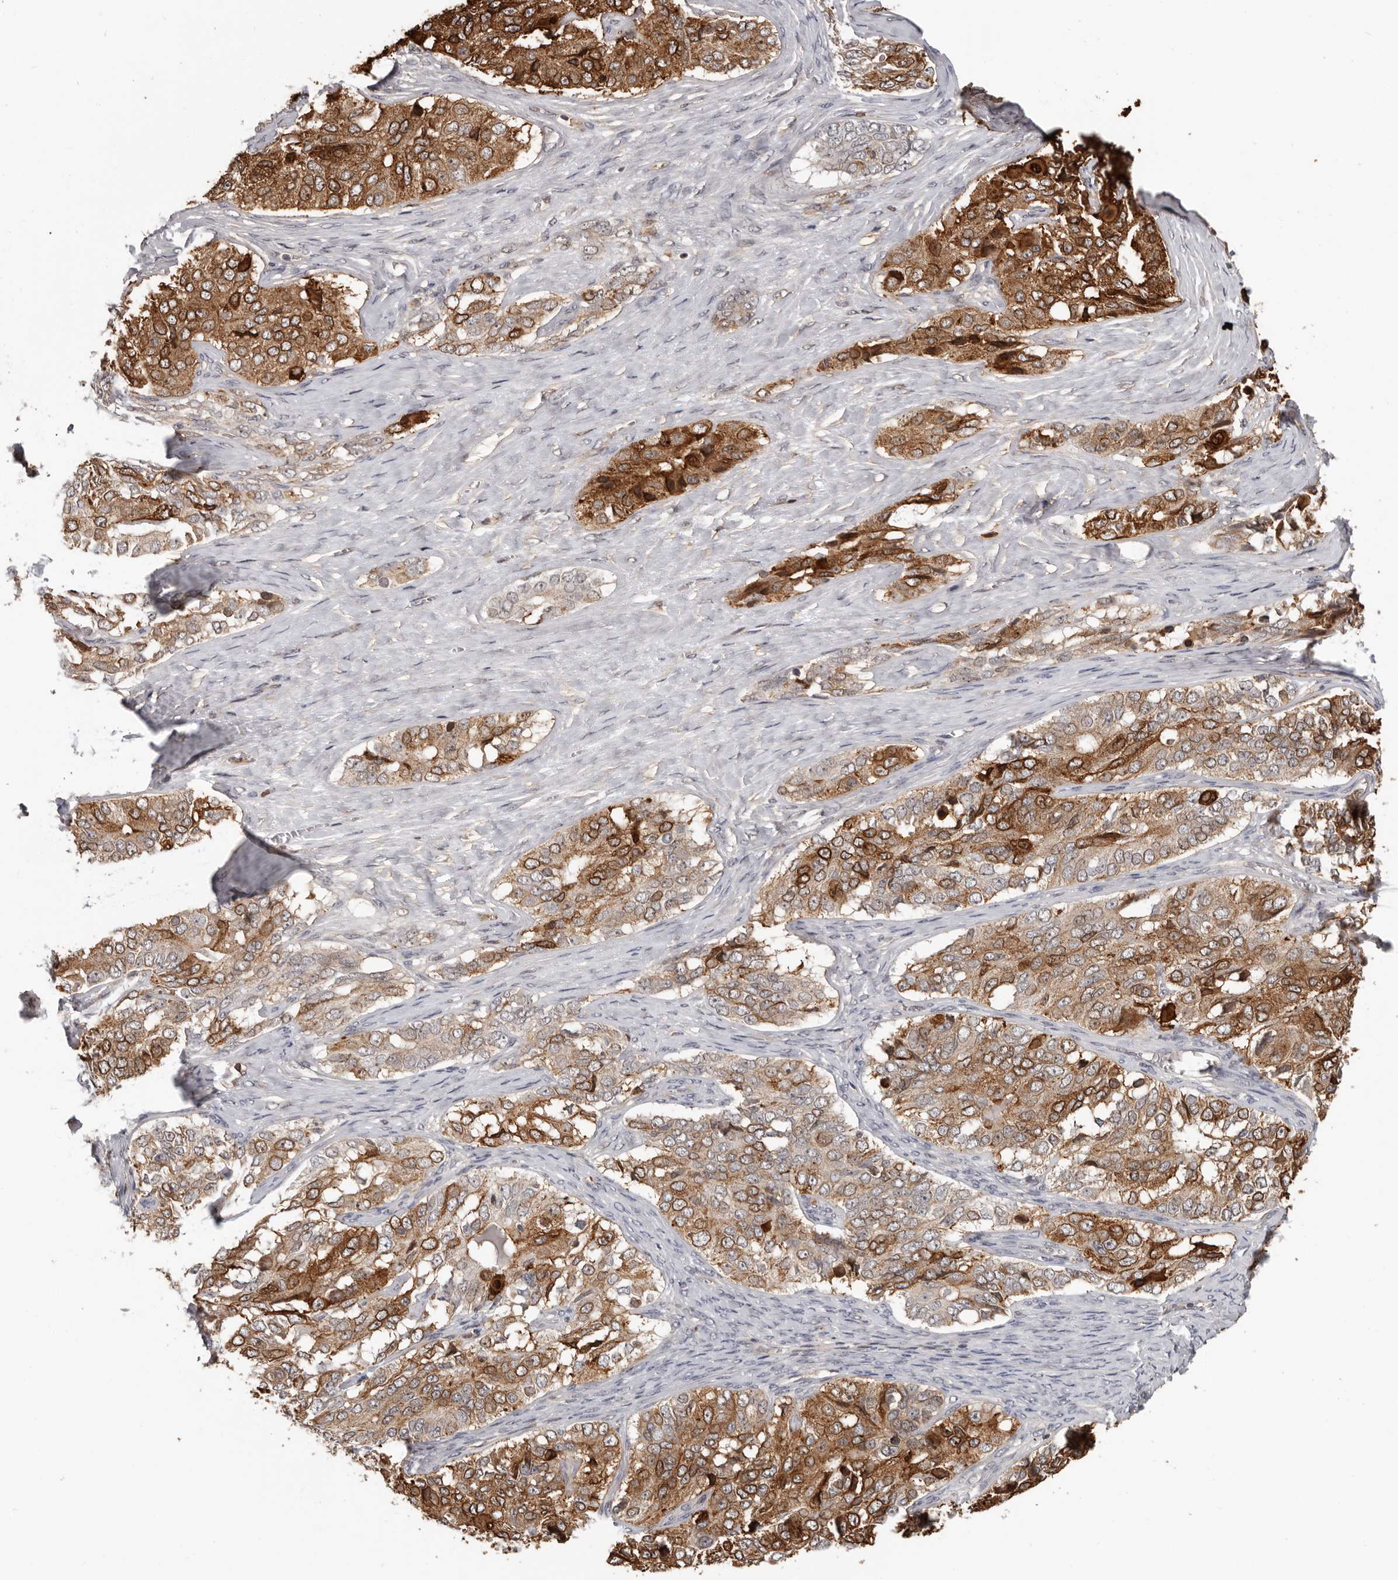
{"staining": {"intensity": "strong", "quantity": "25%-75%", "location": "cytoplasmic/membranous,nuclear"}, "tissue": "ovarian cancer", "cell_type": "Tumor cells", "image_type": "cancer", "snomed": [{"axis": "morphology", "description": "Carcinoma, endometroid"}, {"axis": "topography", "description": "Ovary"}], "caption": "This photomicrograph demonstrates IHC staining of endometroid carcinoma (ovarian), with high strong cytoplasmic/membranous and nuclear positivity in about 25%-75% of tumor cells.", "gene": "PRR12", "patient": {"sex": "female", "age": 51}}